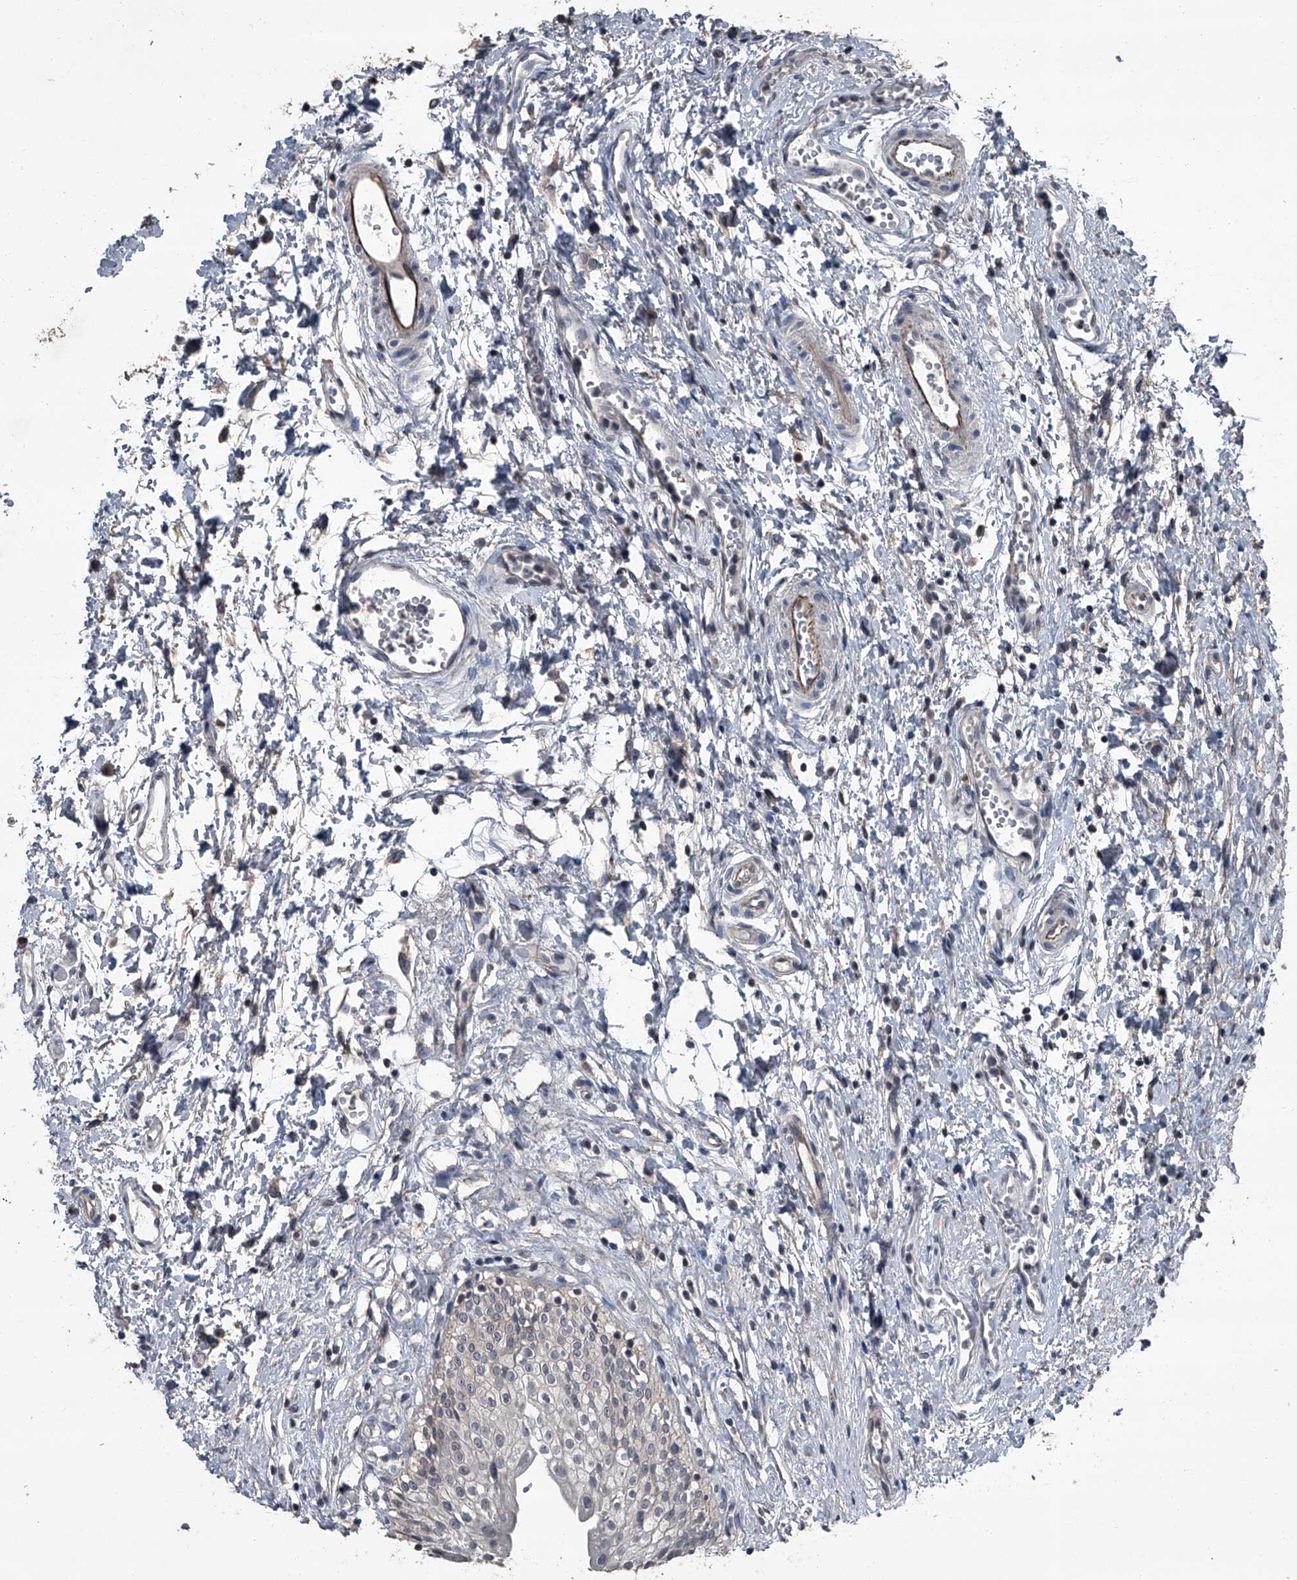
{"staining": {"intensity": "negative", "quantity": "none", "location": "none"}, "tissue": "urinary bladder", "cell_type": "Urothelial cells", "image_type": "normal", "snomed": [{"axis": "morphology", "description": "Normal tissue, NOS"}, {"axis": "topography", "description": "Urinary bladder"}], "caption": "Protein analysis of normal urinary bladder shows no significant staining in urothelial cells.", "gene": "OARD1", "patient": {"sex": "male", "age": 51}}